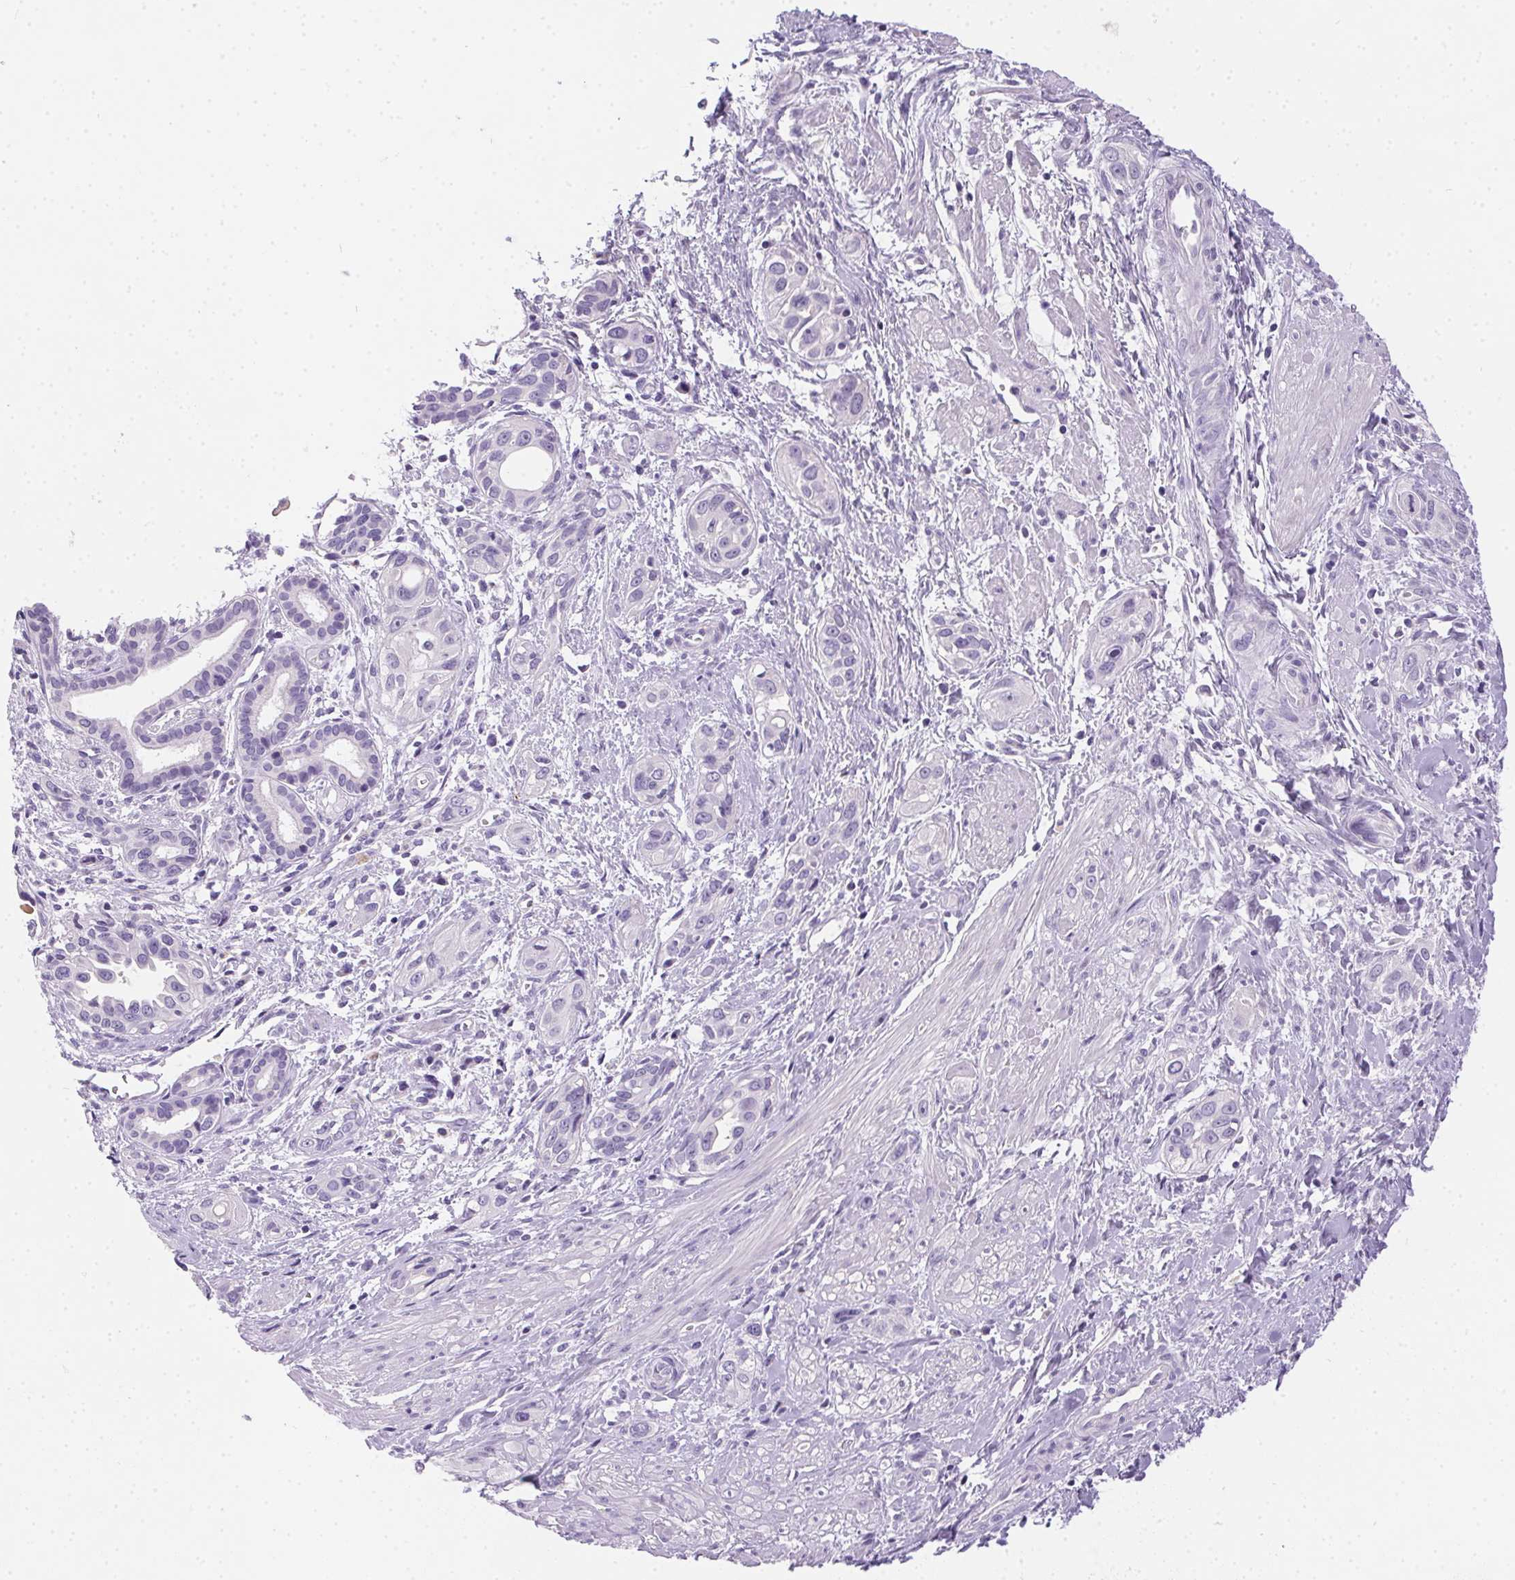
{"staining": {"intensity": "negative", "quantity": "none", "location": "none"}, "tissue": "pancreatic cancer", "cell_type": "Tumor cells", "image_type": "cancer", "snomed": [{"axis": "morphology", "description": "Adenocarcinoma, NOS"}, {"axis": "topography", "description": "Pancreas"}], "caption": "The micrograph displays no significant staining in tumor cells of pancreatic cancer.", "gene": "SSTR4", "patient": {"sex": "female", "age": 55}}